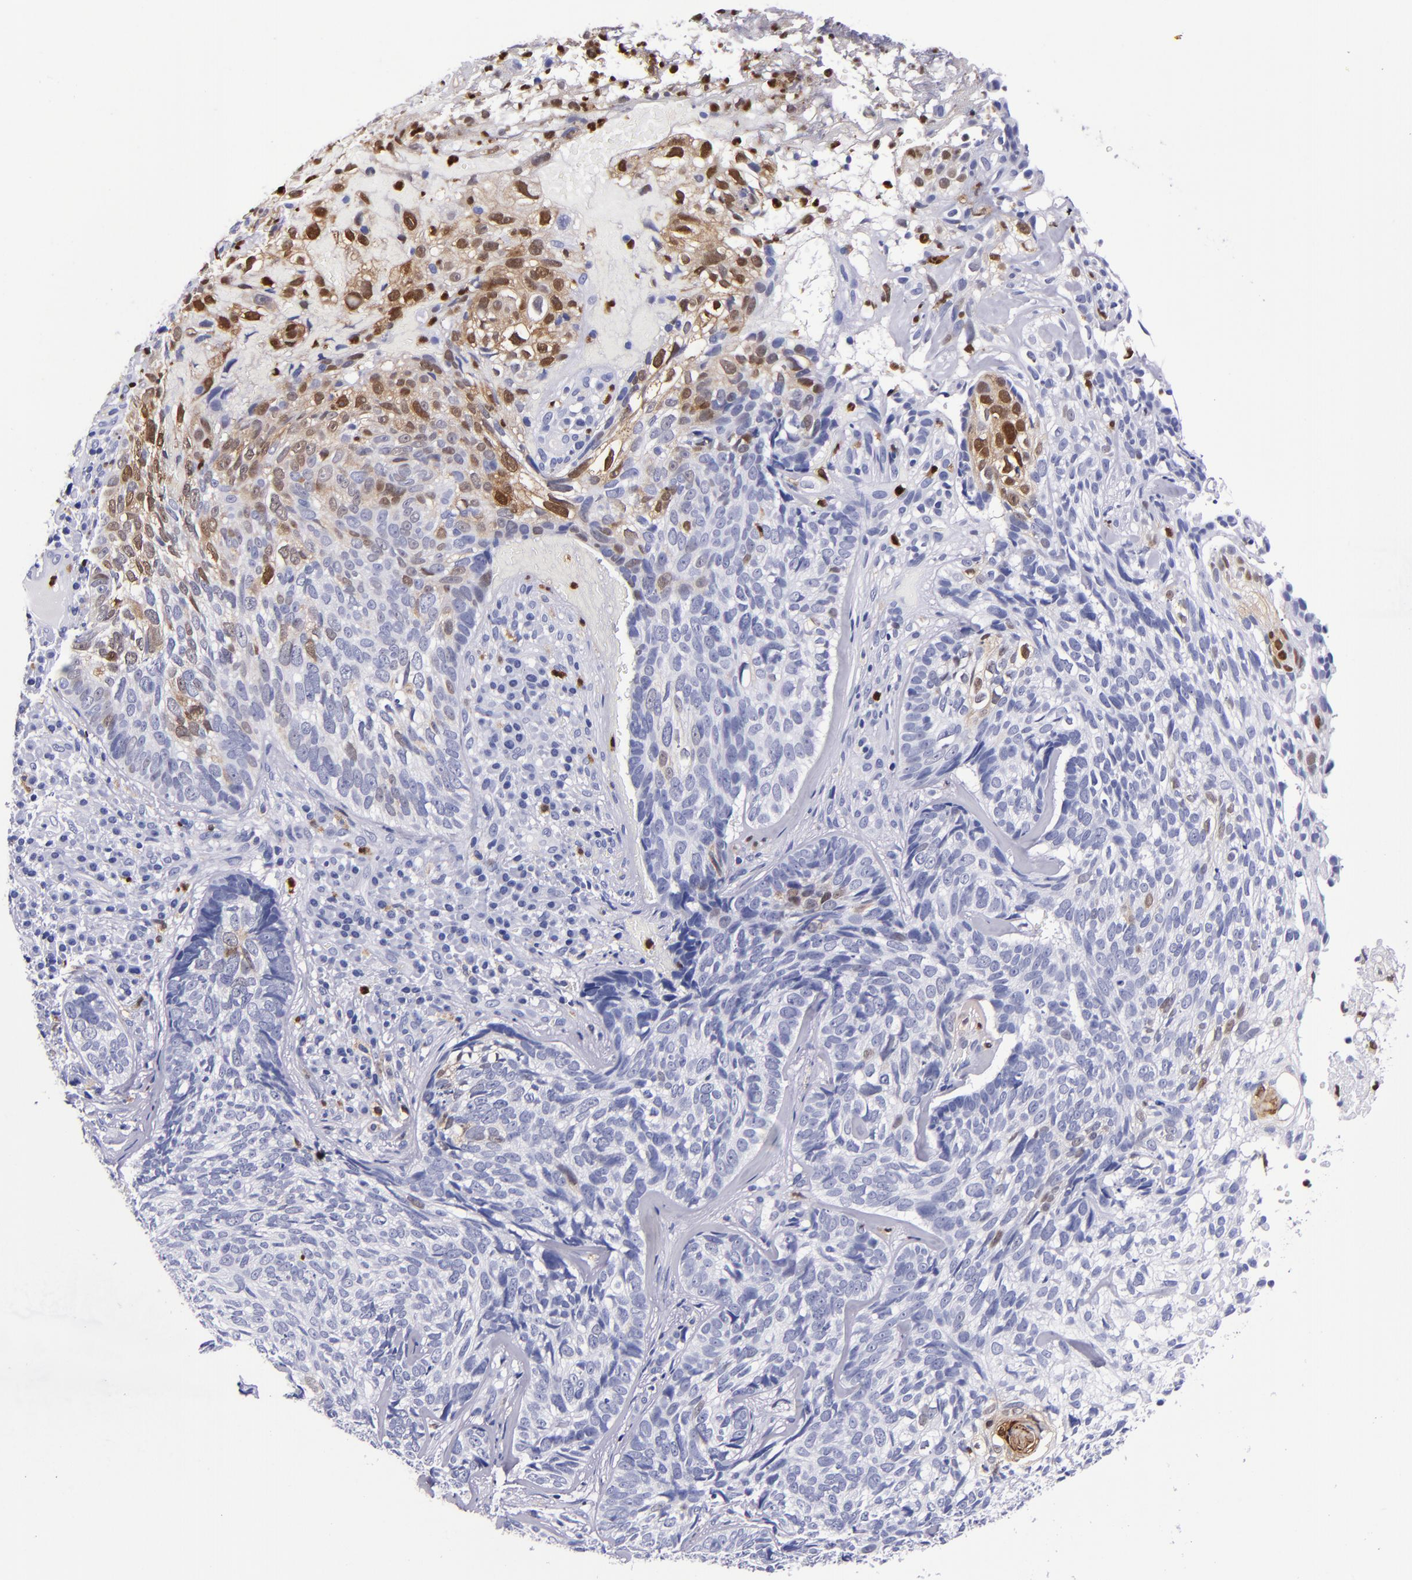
{"staining": {"intensity": "negative", "quantity": "none", "location": "none"}, "tissue": "skin cancer", "cell_type": "Tumor cells", "image_type": "cancer", "snomed": [{"axis": "morphology", "description": "Basal cell carcinoma"}, {"axis": "topography", "description": "Skin"}], "caption": "DAB immunohistochemical staining of human skin cancer displays no significant expression in tumor cells. (DAB (3,3'-diaminobenzidine) immunohistochemistry (IHC) with hematoxylin counter stain).", "gene": "S100A8", "patient": {"sex": "male", "age": 72}}